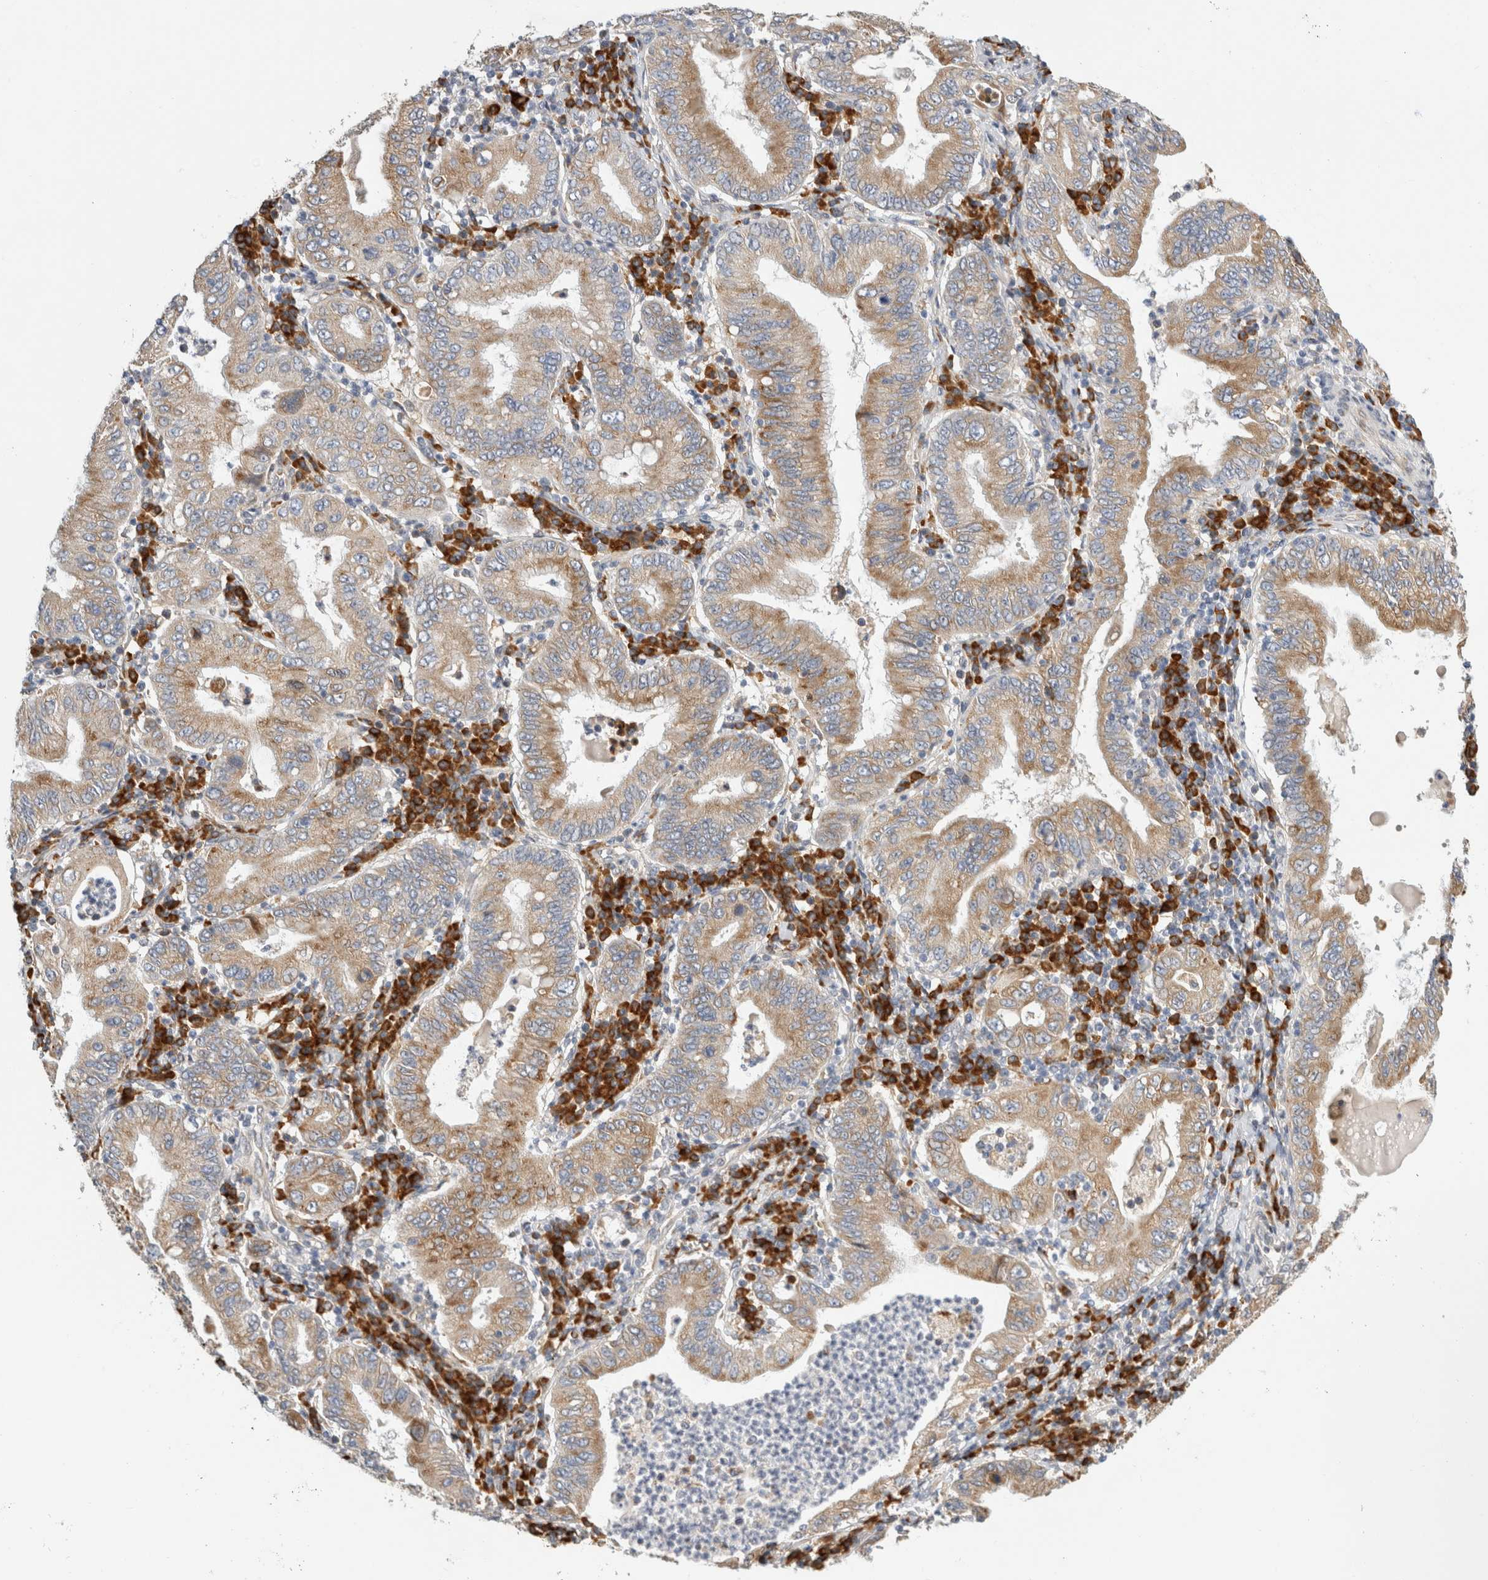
{"staining": {"intensity": "moderate", "quantity": ">75%", "location": "cytoplasmic/membranous"}, "tissue": "stomach cancer", "cell_type": "Tumor cells", "image_type": "cancer", "snomed": [{"axis": "morphology", "description": "Normal tissue, NOS"}, {"axis": "morphology", "description": "Adenocarcinoma, NOS"}, {"axis": "topography", "description": "Esophagus"}, {"axis": "topography", "description": "Stomach, upper"}, {"axis": "topography", "description": "Peripheral nerve tissue"}], "caption": "Immunohistochemical staining of stomach cancer demonstrates medium levels of moderate cytoplasmic/membranous protein staining in about >75% of tumor cells. The staining was performed using DAB, with brown indicating positive protein expression. Nuclei are stained blue with hematoxylin.", "gene": "RPN2", "patient": {"sex": "male", "age": 62}}